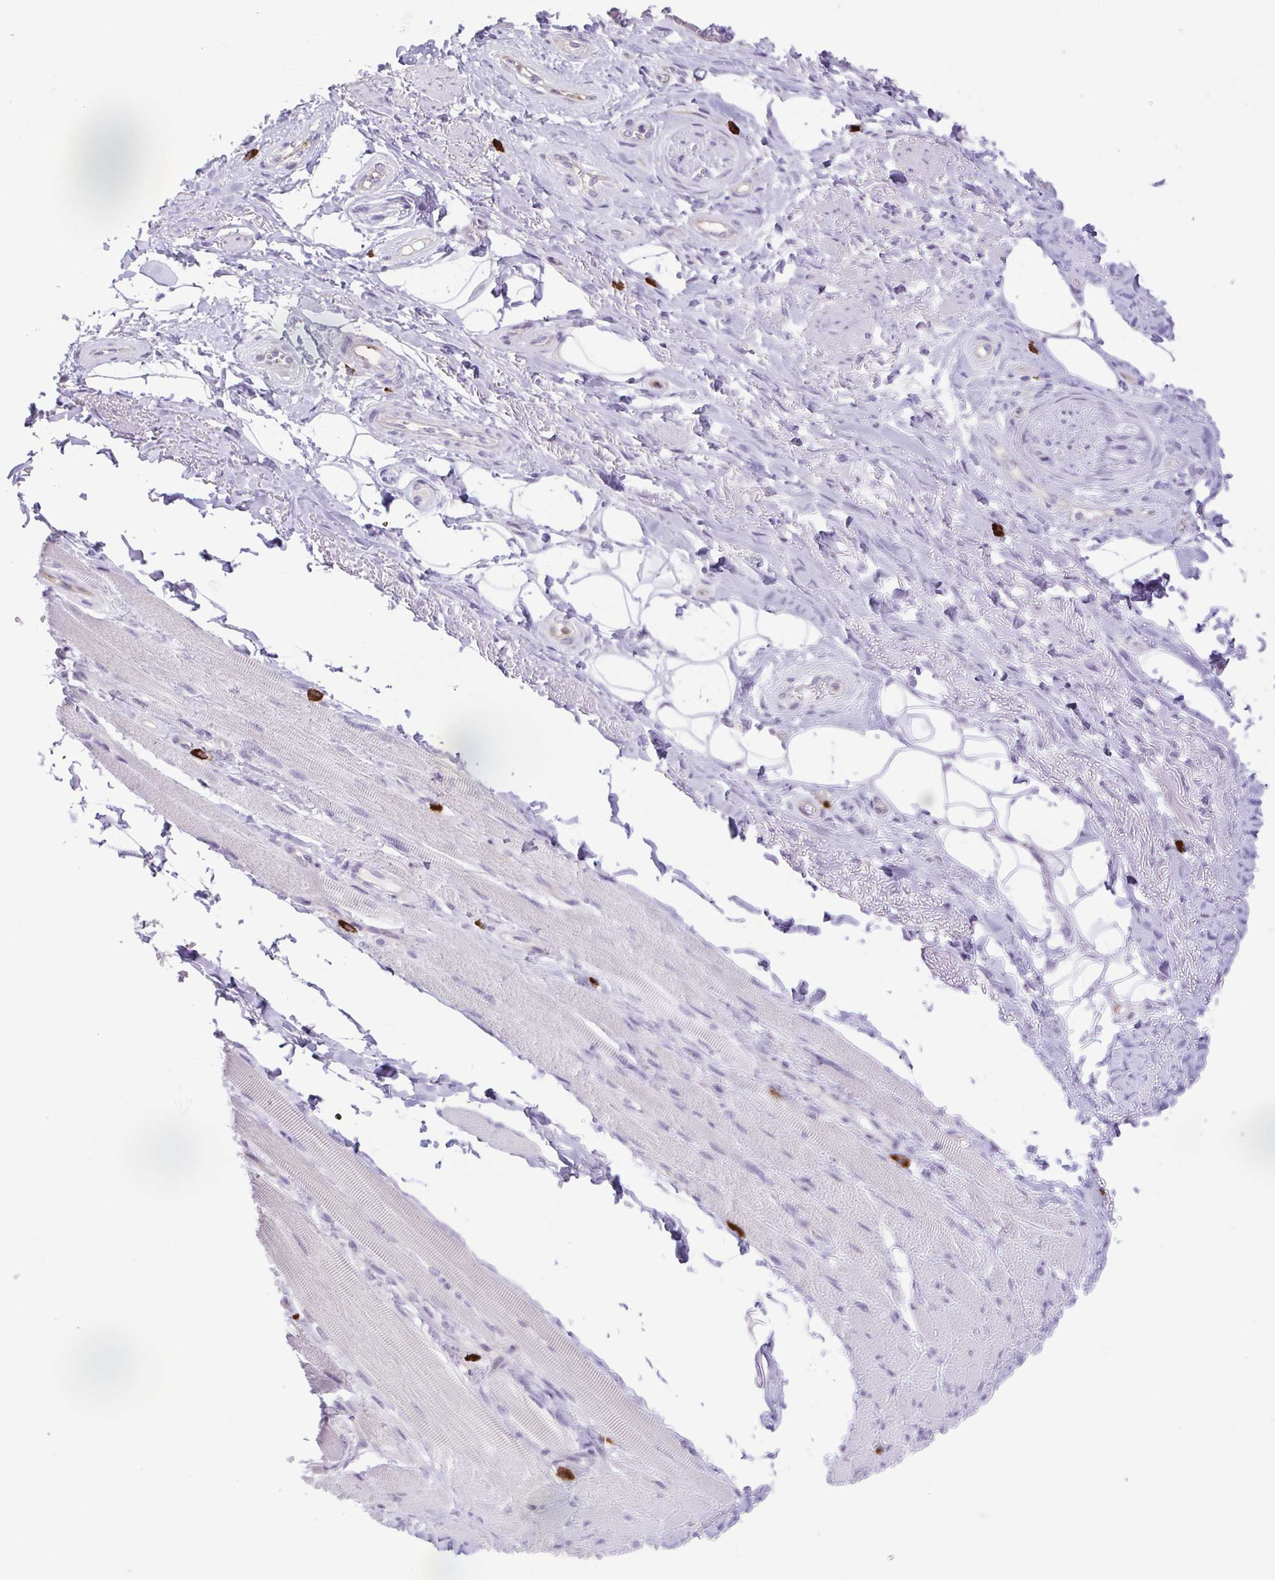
{"staining": {"intensity": "negative", "quantity": "none", "location": "none"}, "tissue": "adipose tissue", "cell_type": "Adipocytes", "image_type": "normal", "snomed": [{"axis": "morphology", "description": "Normal tissue, NOS"}, {"axis": "topography", "description": "Anal"}, {"axis": "topography", "description": "Peripheral nerve tissue"}], "caption": "Human adipose tissue stained for a protein using IHC reveals no positivity in adipocytes.", "gene": "FAM177B", "patient": {"sex": "male", "age": 53}}